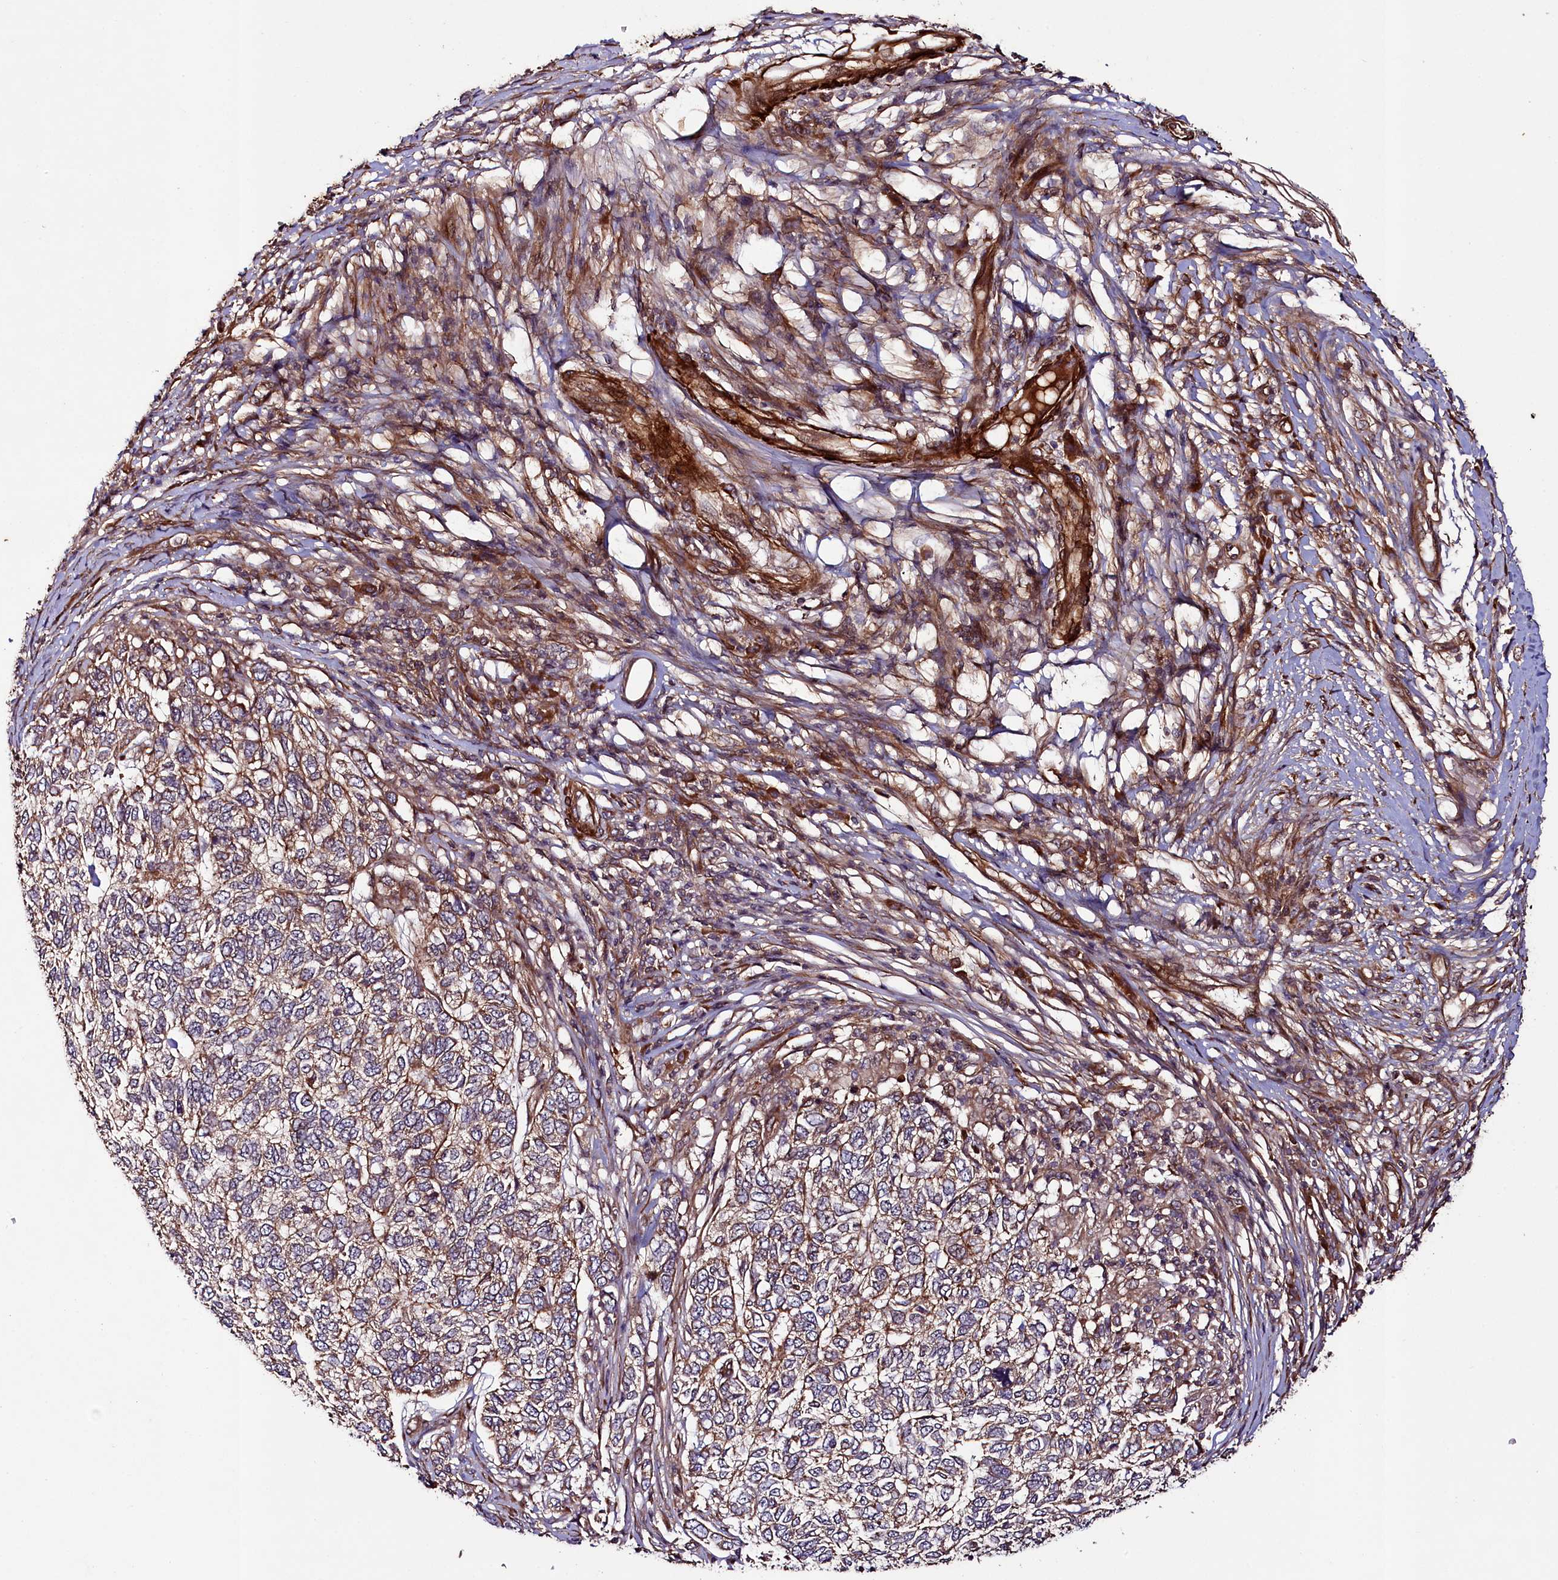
{"staining": {"intensity": "weak", "quantity": ">75%", "location": "cytoplasmic/membranous"}, "tissue": "skin cancer", "cell_type": "Tumor cells", "image_type": "cancer", "snomed": [{"axis": "morphology", "description": "Basal cell carcinoma"}, {"axis": "topography", "description": "Skin"}], "caption": "Immunohistochemistry (IHC) of human skin cancer demonstrates low levels of weak cytoplasmic/membranous expression in about >75% of tumor cells. (brown staining indicates protein expression, while blue staining denotes nuclei).", "gene": "CCDC102A", "patient": {"sex": "female", "age": 65}}